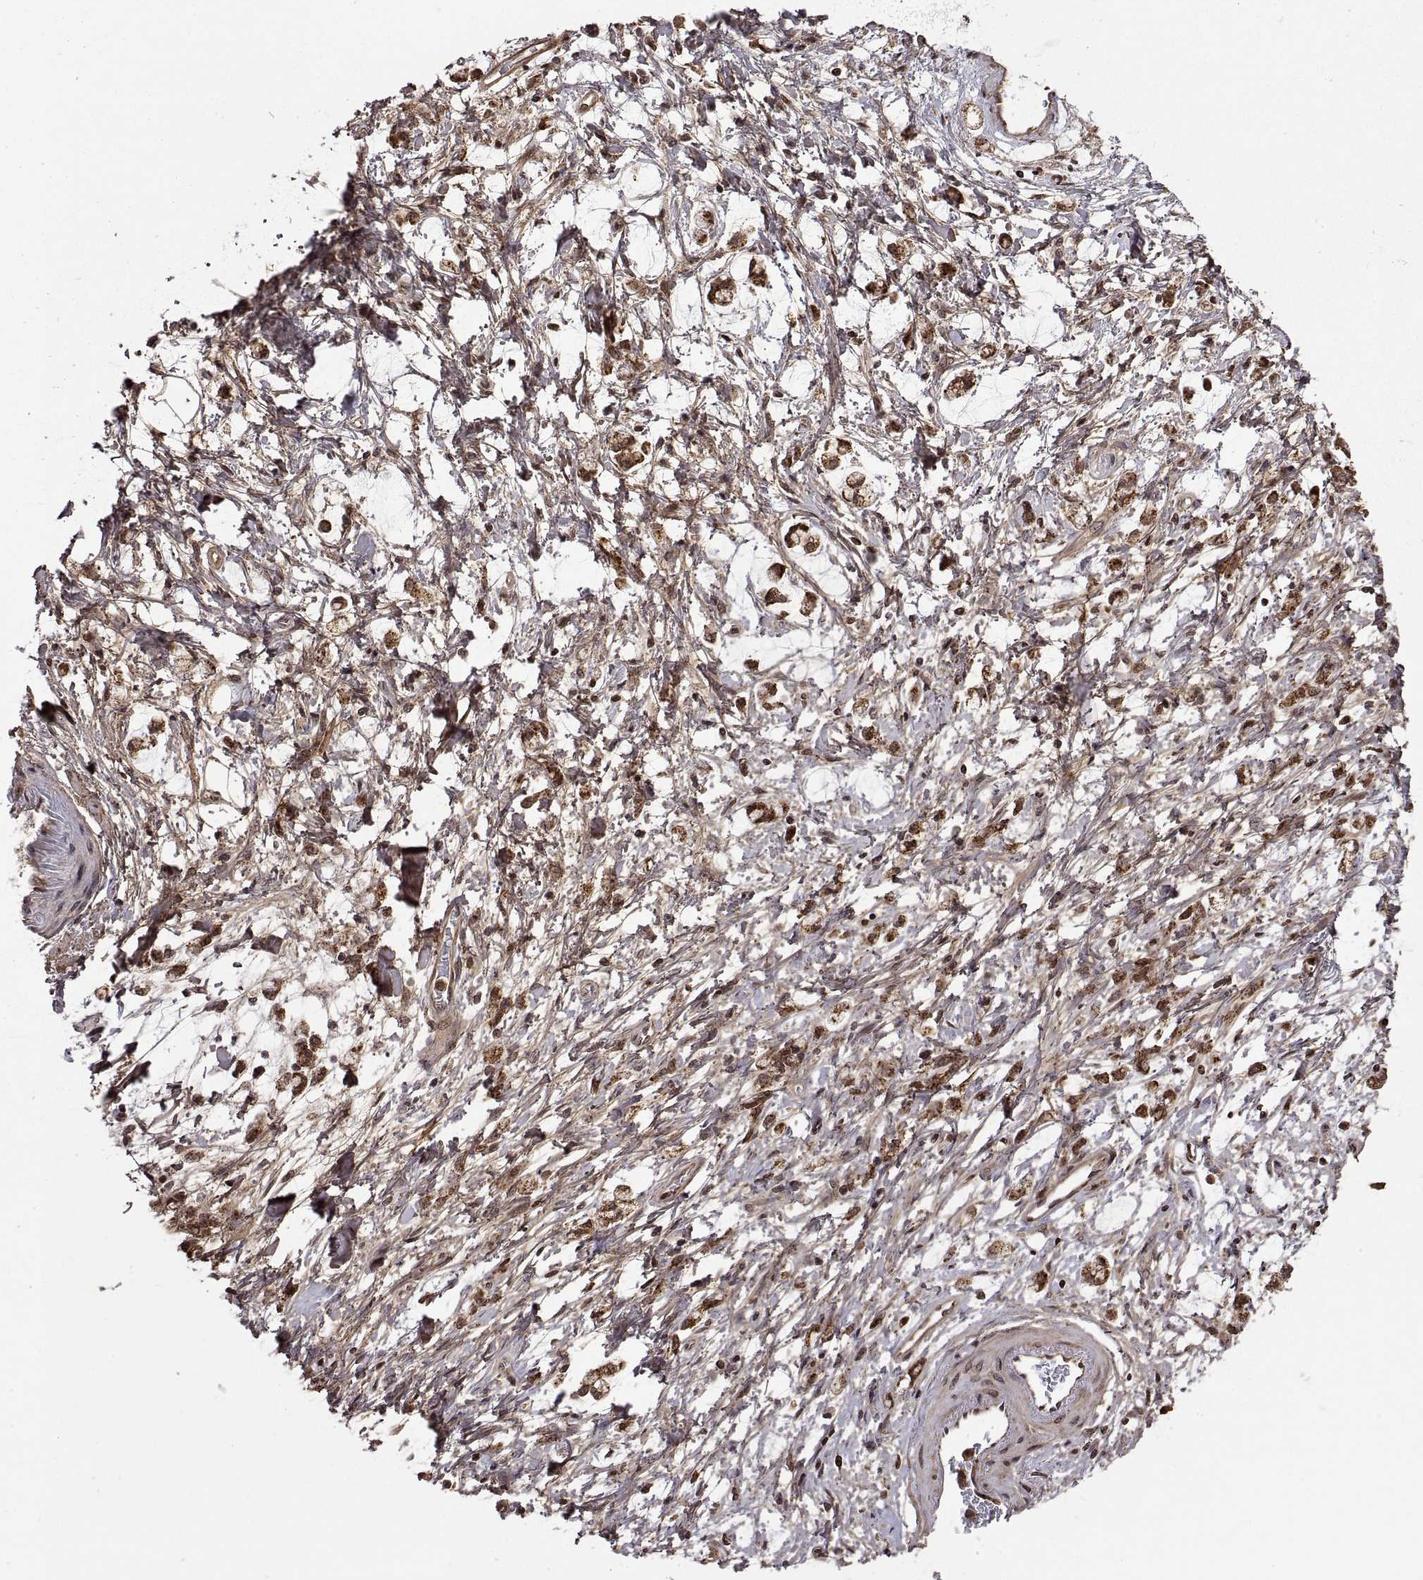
{"staining": {"intensity": "moderate", "quantity": "25%-75%", "location": "cytoplasmic/membranous,nuclear"}, "tissue": "stomach cancer", "cell_type": "Tumor cells", "image_type": "cancer", "snomed": [{"axis": "morphology", "description": "Adenocarcinoma, NOS"}, {"axis": "topography", "description": "Stomach"}], "caption": "This photomicrograph displays immunohistochemistry (IHC) staining of stomach cancer, with medium moderate cytoplasmic/membranous and nuclear staining in approximately 25%-75% of tumor cells.", "gene": "ZNRF2", "patient": {"sex": "female", "age": 60}}